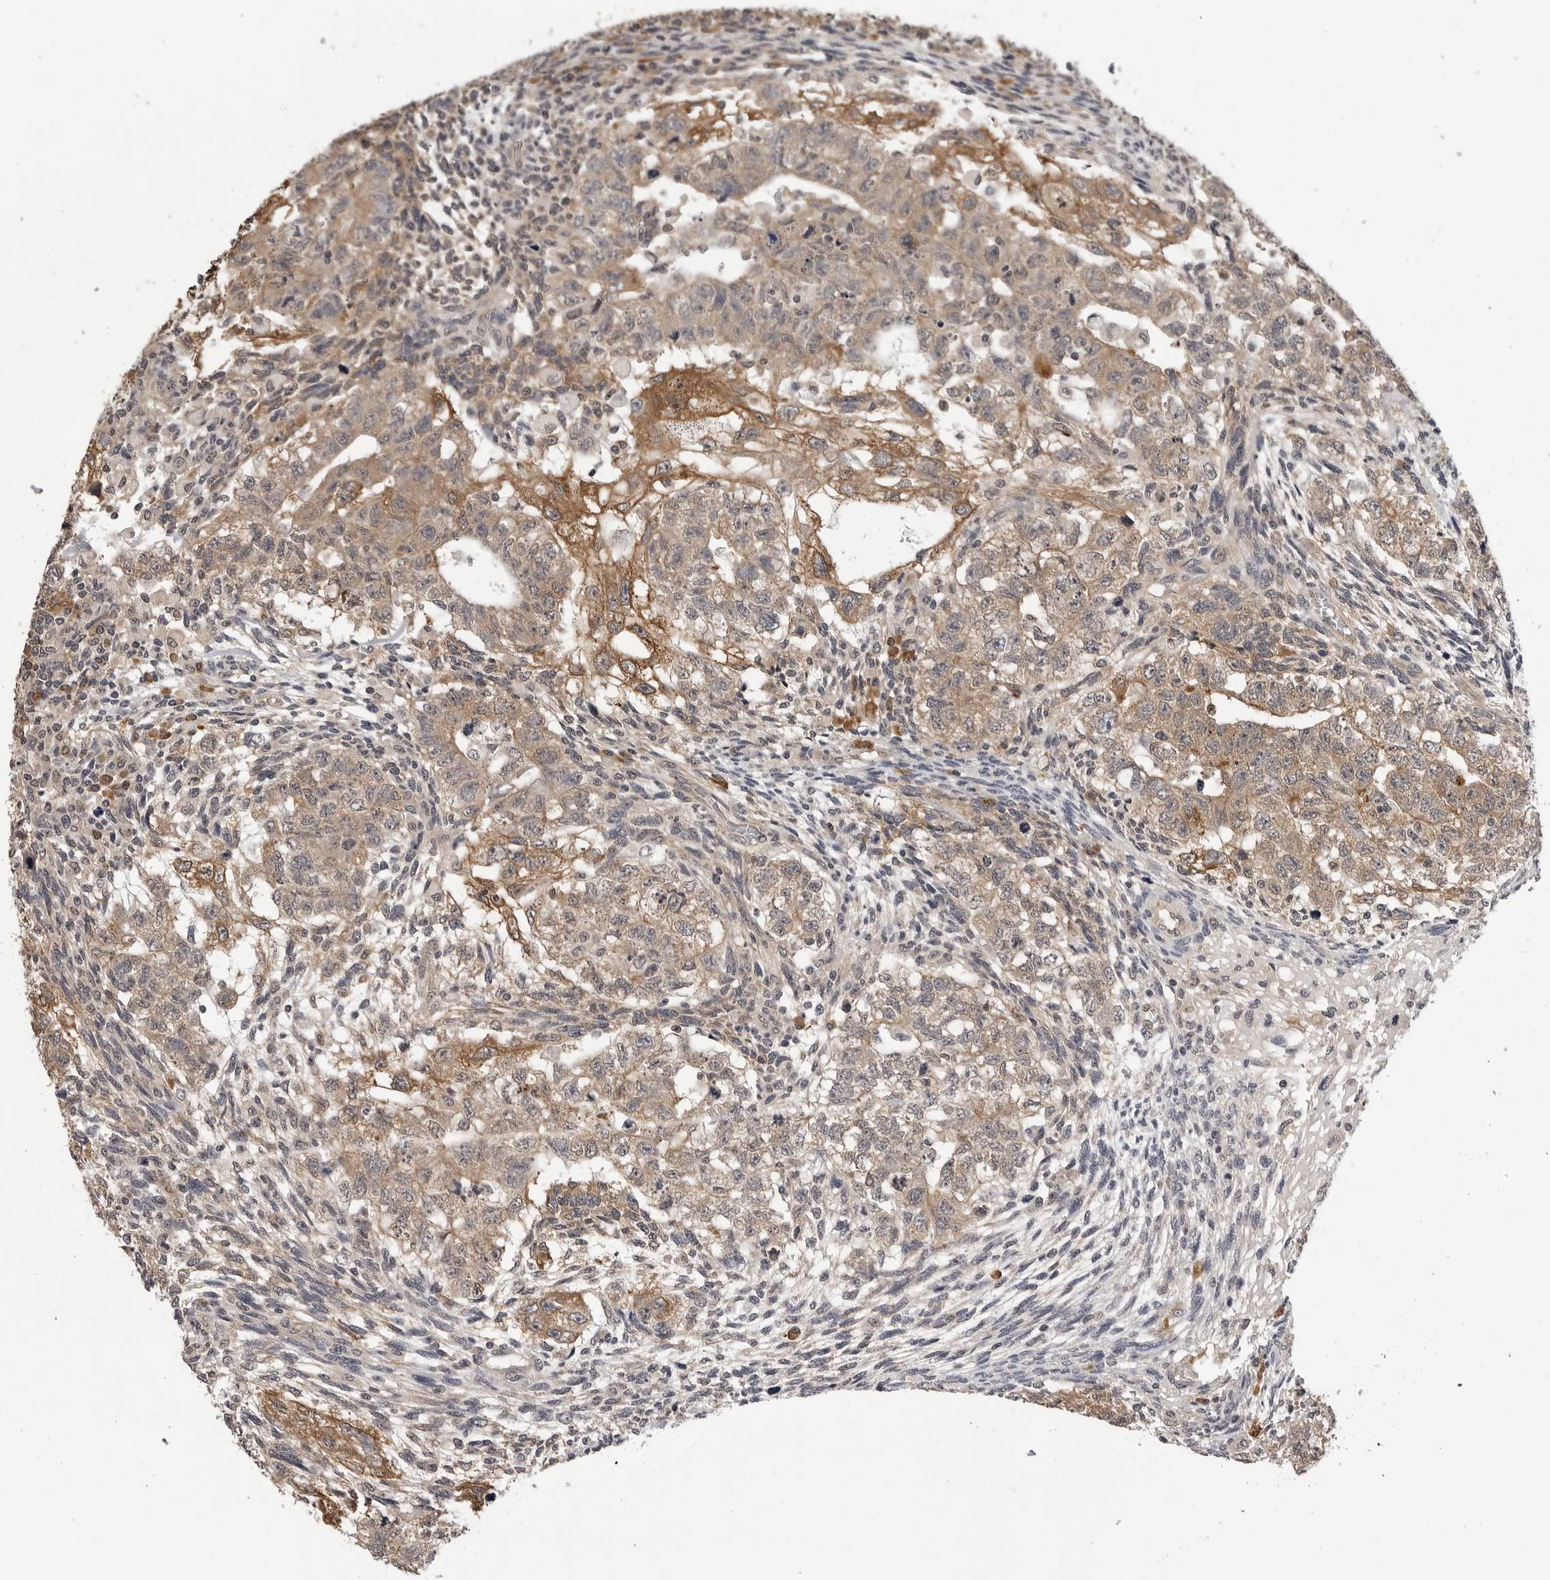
{"staining": {"intensity": "moderate", "quantity": ">75%", "location": "cytoplasmic/membranous"}, "tissue": "testis cancer", "cell_type": "Tumor cells", "image_type": "cancer", "snomed": [{"axis": "morphology", "description": "Normal tissue, NOS"}, {"axis": "morphology", "description": "Carcinoma, Embryonal, NOS"}, {"axis": "topography", "description": "Testis"}], "caption": "Immunohistochemical staining of testis embryonal carcinoma displays medium levels of moderate cytoplasmic/membranous protein staining in approximately >75% of tumor cells.", "gene": "TRMT13", "patient": {"sex": "male", "age": 36}}